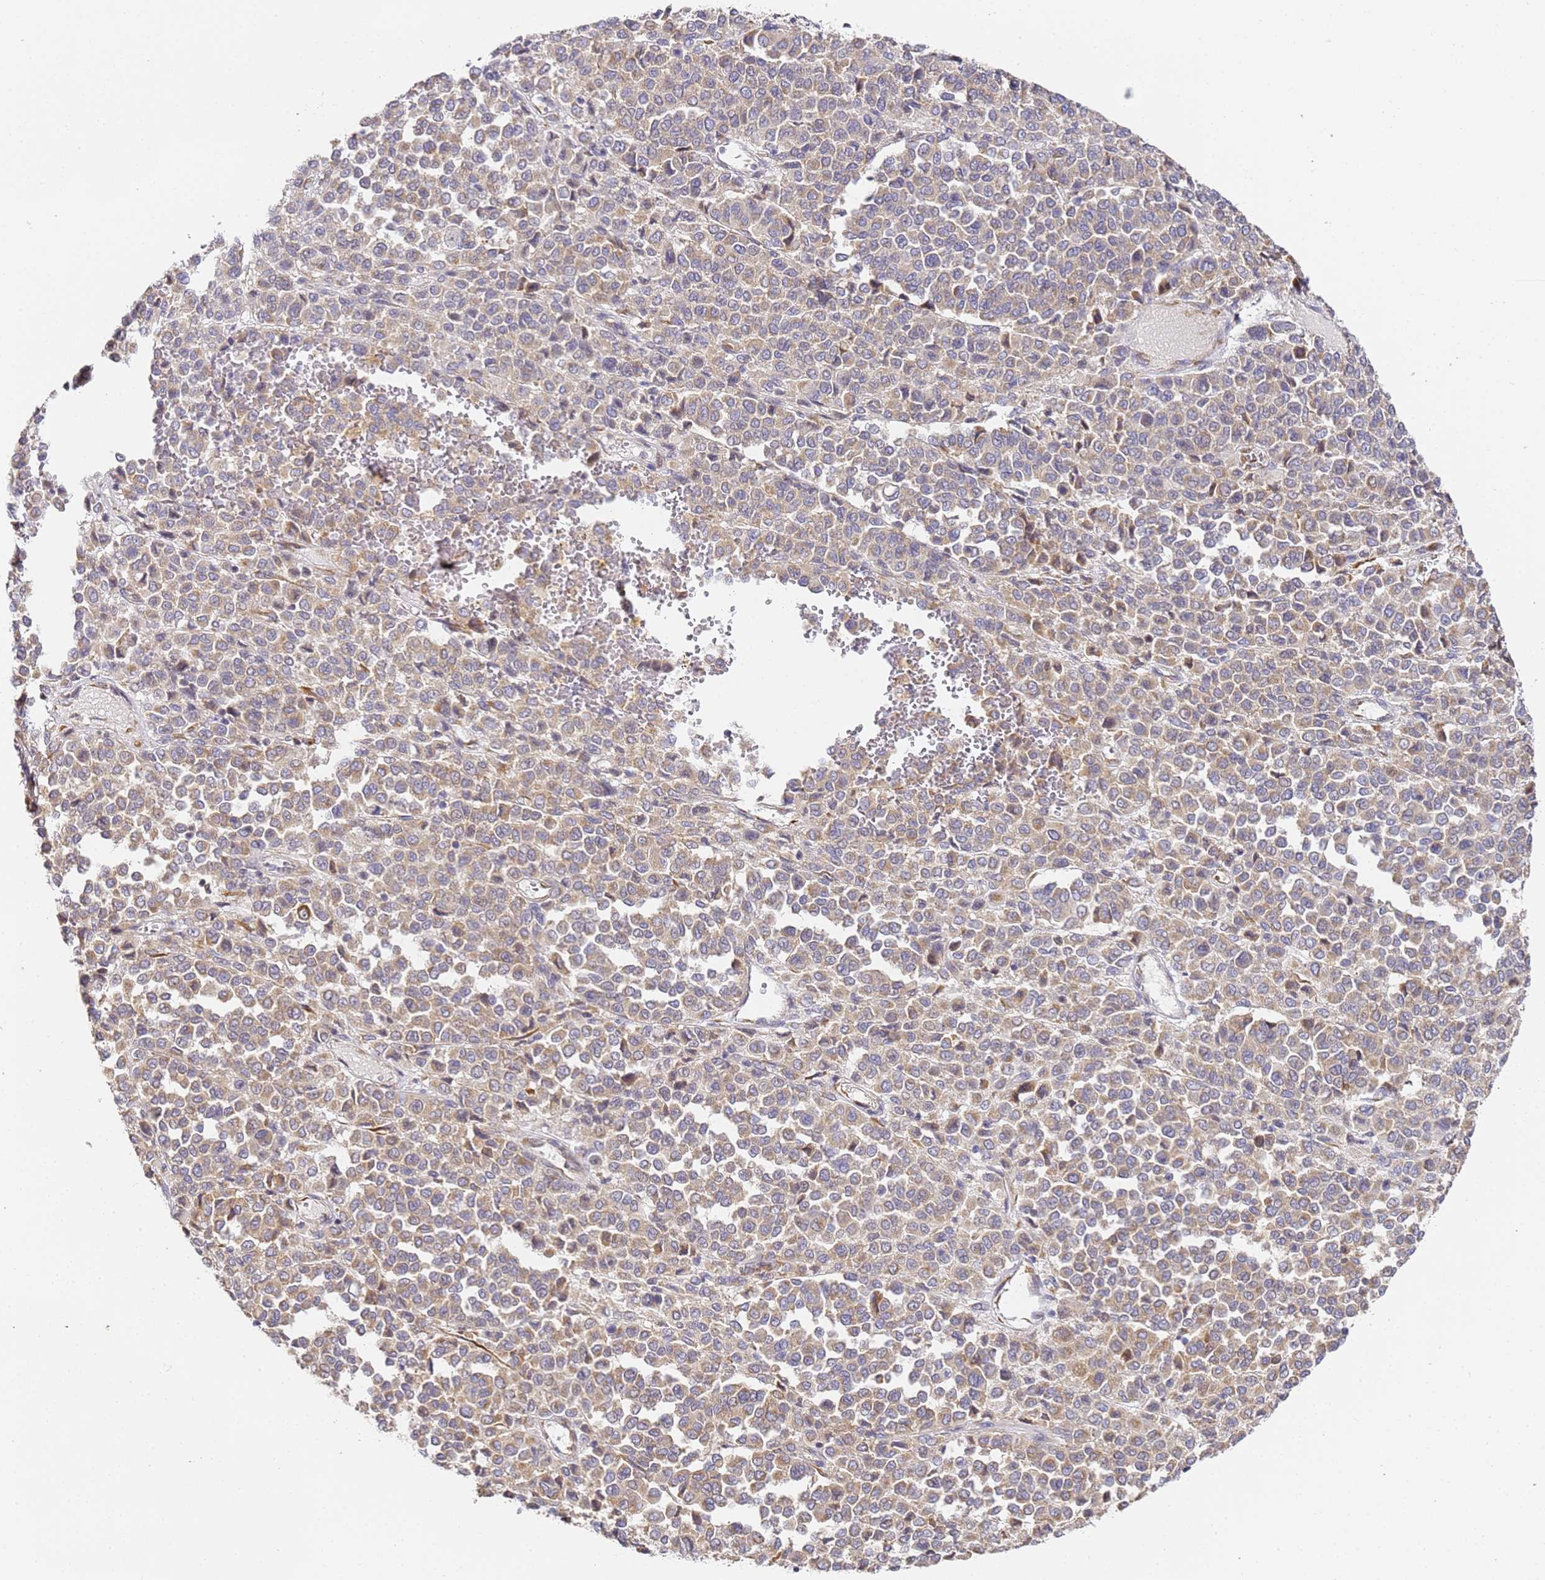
{"staining": {"intensity": "weak", "quantity": ">75%", "location": "cytoplasmic/membranous"}, "tissue": "melanoma", "cell_type": "Tumor cells", "image_type": "cancer", "snomed": [{"axis": "morphology", "description": "Malignant melanoma, Metastatic site"}, {"axis": "topography", "description": "Pancreas"}], "caption": "A photomicrograph showing weak cytoplasmic/membranous positivity in approximately >75% of tumor cells in malignant melanoma (metastatic site), as visualized by brown immunohistochemical staining.", "gene": "RPL13A", "patient": {"sex": "female", "age": 30}}